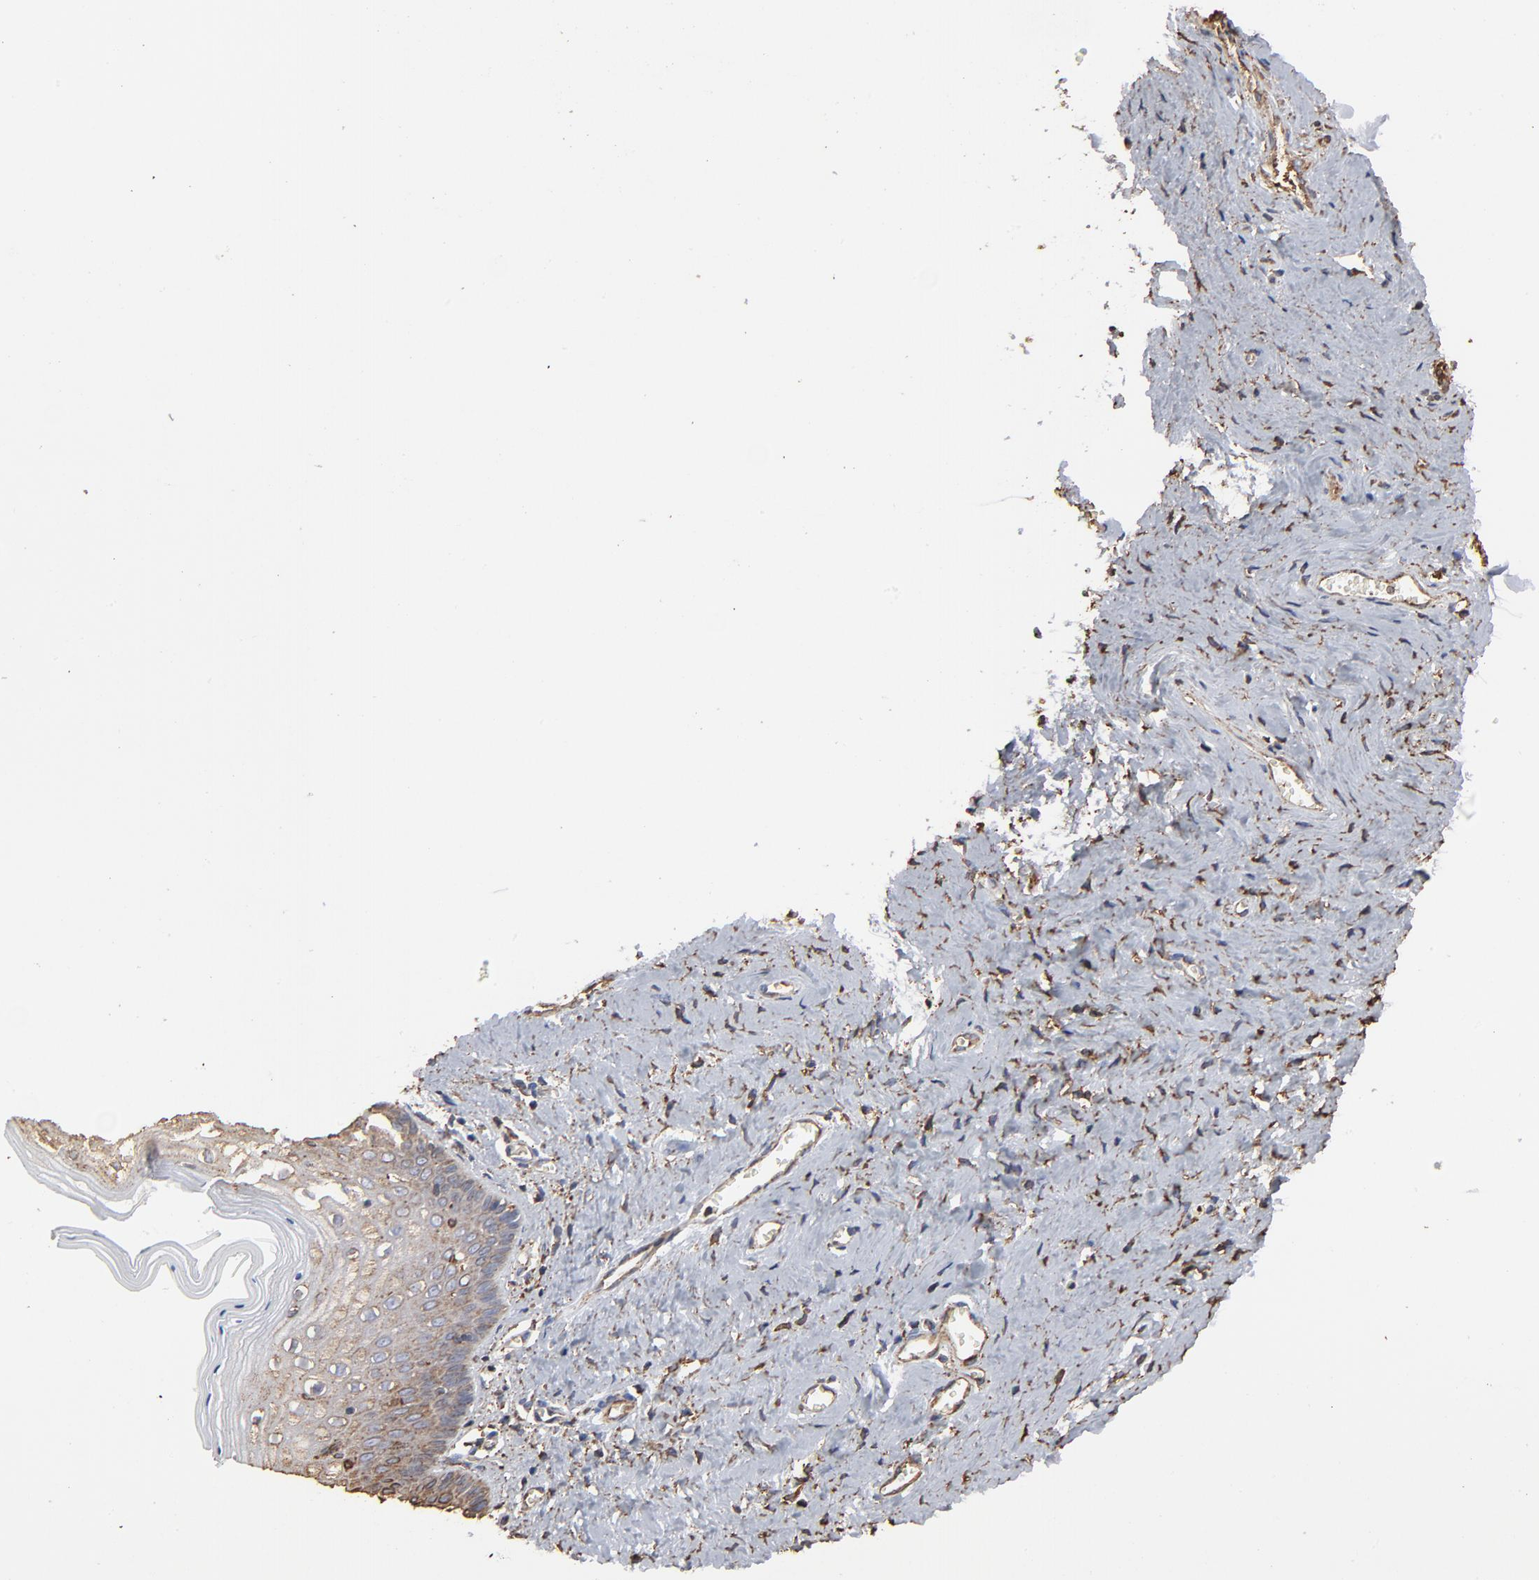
{"staining": {"intensity": "negative", "quantity": "none", "location": "none"}, "tissue": "vagina", "cell_type": "Squamous epithelial cells", "image_type": "normal", "snomed": [{"axis": "morphology", "description": "Normal tissue, NOS"}, {"axis": "topography", "description": "Vagina"}], "caption": "Histopathology image shows no significant protein positivity in squamous epithelial cells of unremarkable vagina. Brightfield microscopy of IHC stained with DAB (brown) and hematoxylin (blue), captured at high magnification.", "gene": "PDIA3", "patient": {"sex": "female", "age": 46}}